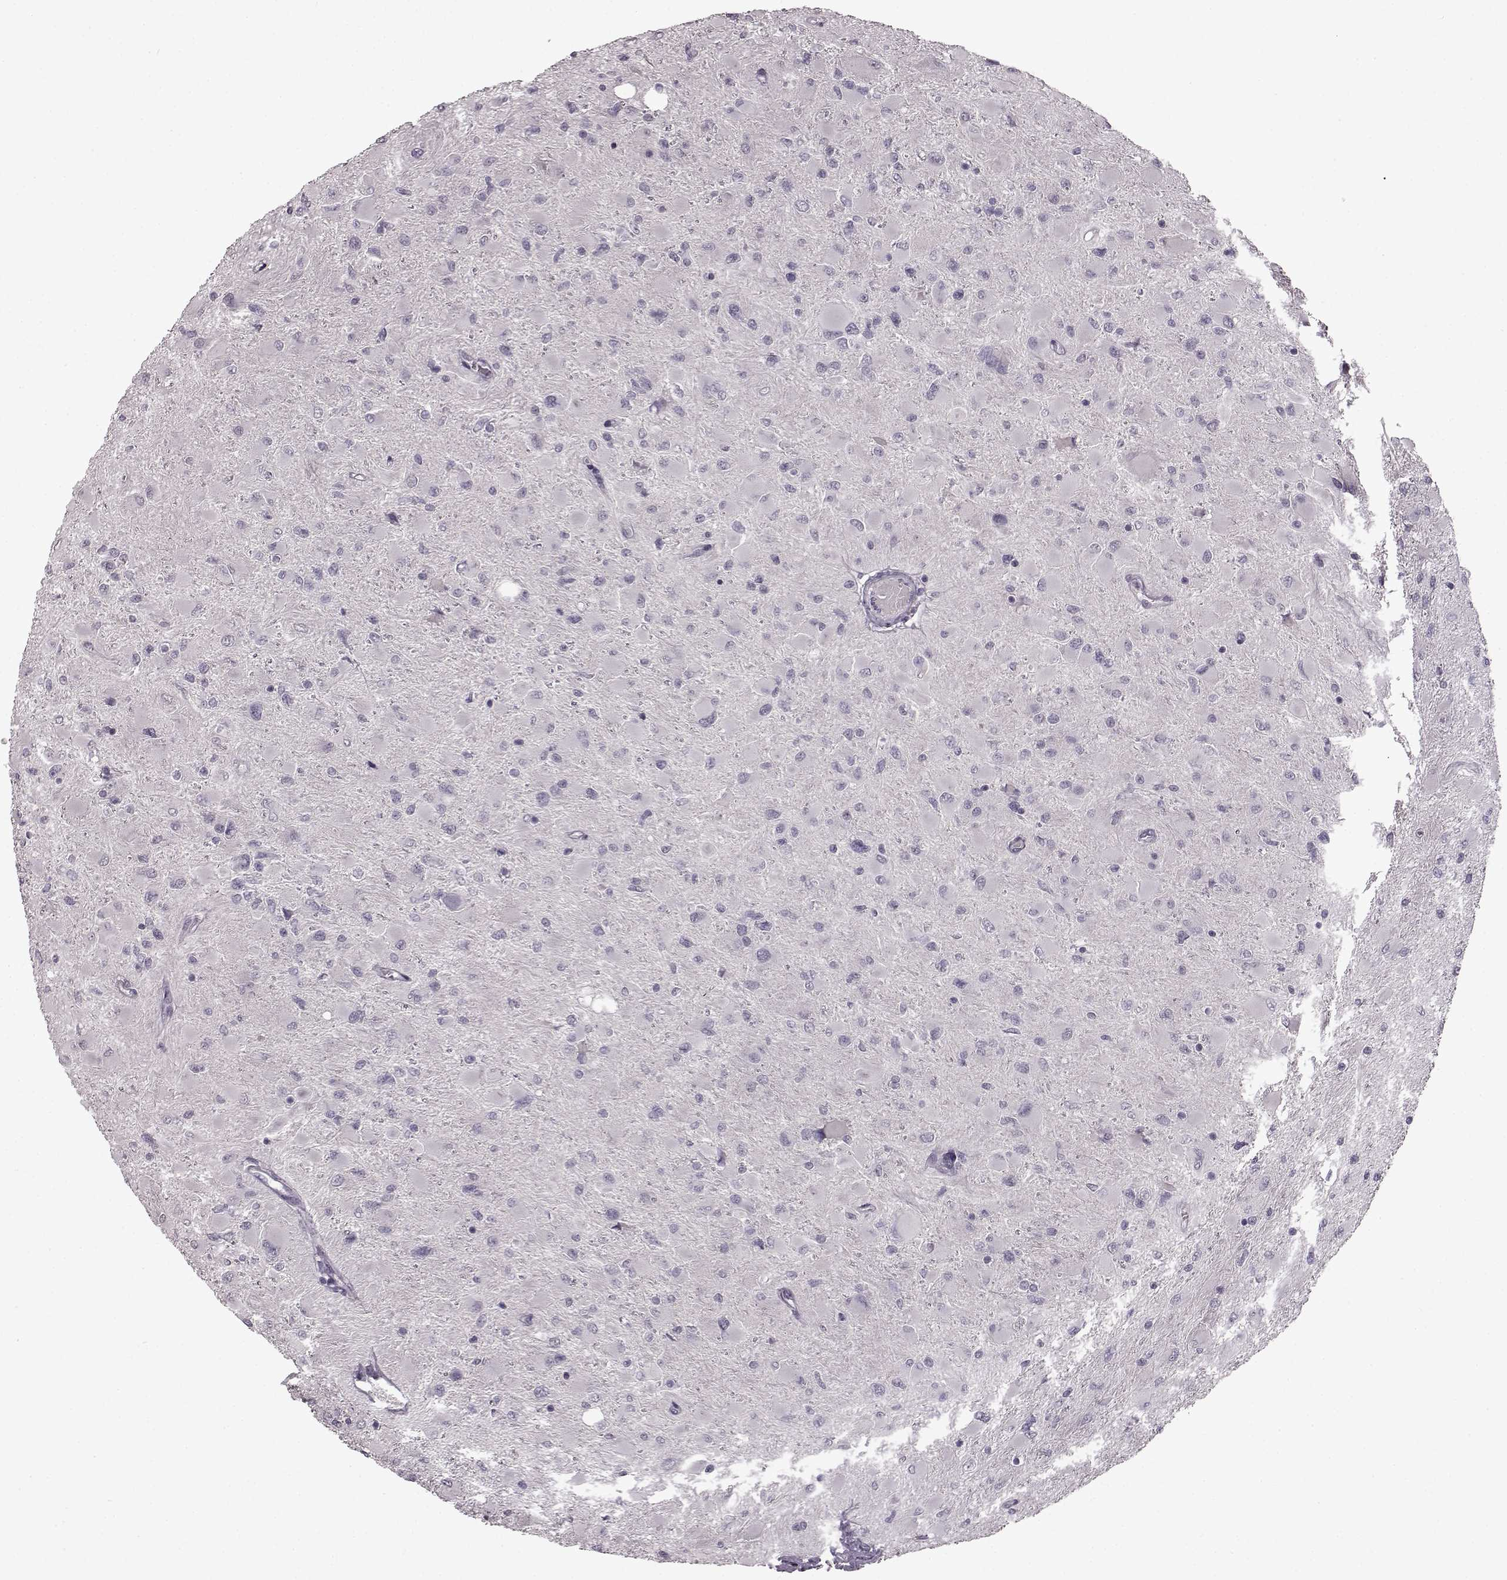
{"staining": {"intensity": "negative", "quantity": "none", "location": "none"}, "tissue": "glioma", "cell_type": "Tumor cells", "image_type": "cancer", "snomed": [{"axis": "morphology", "description": "Glioma, malignant, High grade"}, {"axis": "topography", "description": "Cerebral cortex"}], "caption": "Immunohistochemical staining of glioma shows no significant positivity in tumor cells. (DAB immunohistochemistry (IHC), high magnification).", "gene": "LHB", "patient": {"sex": "female", "age": 36}}